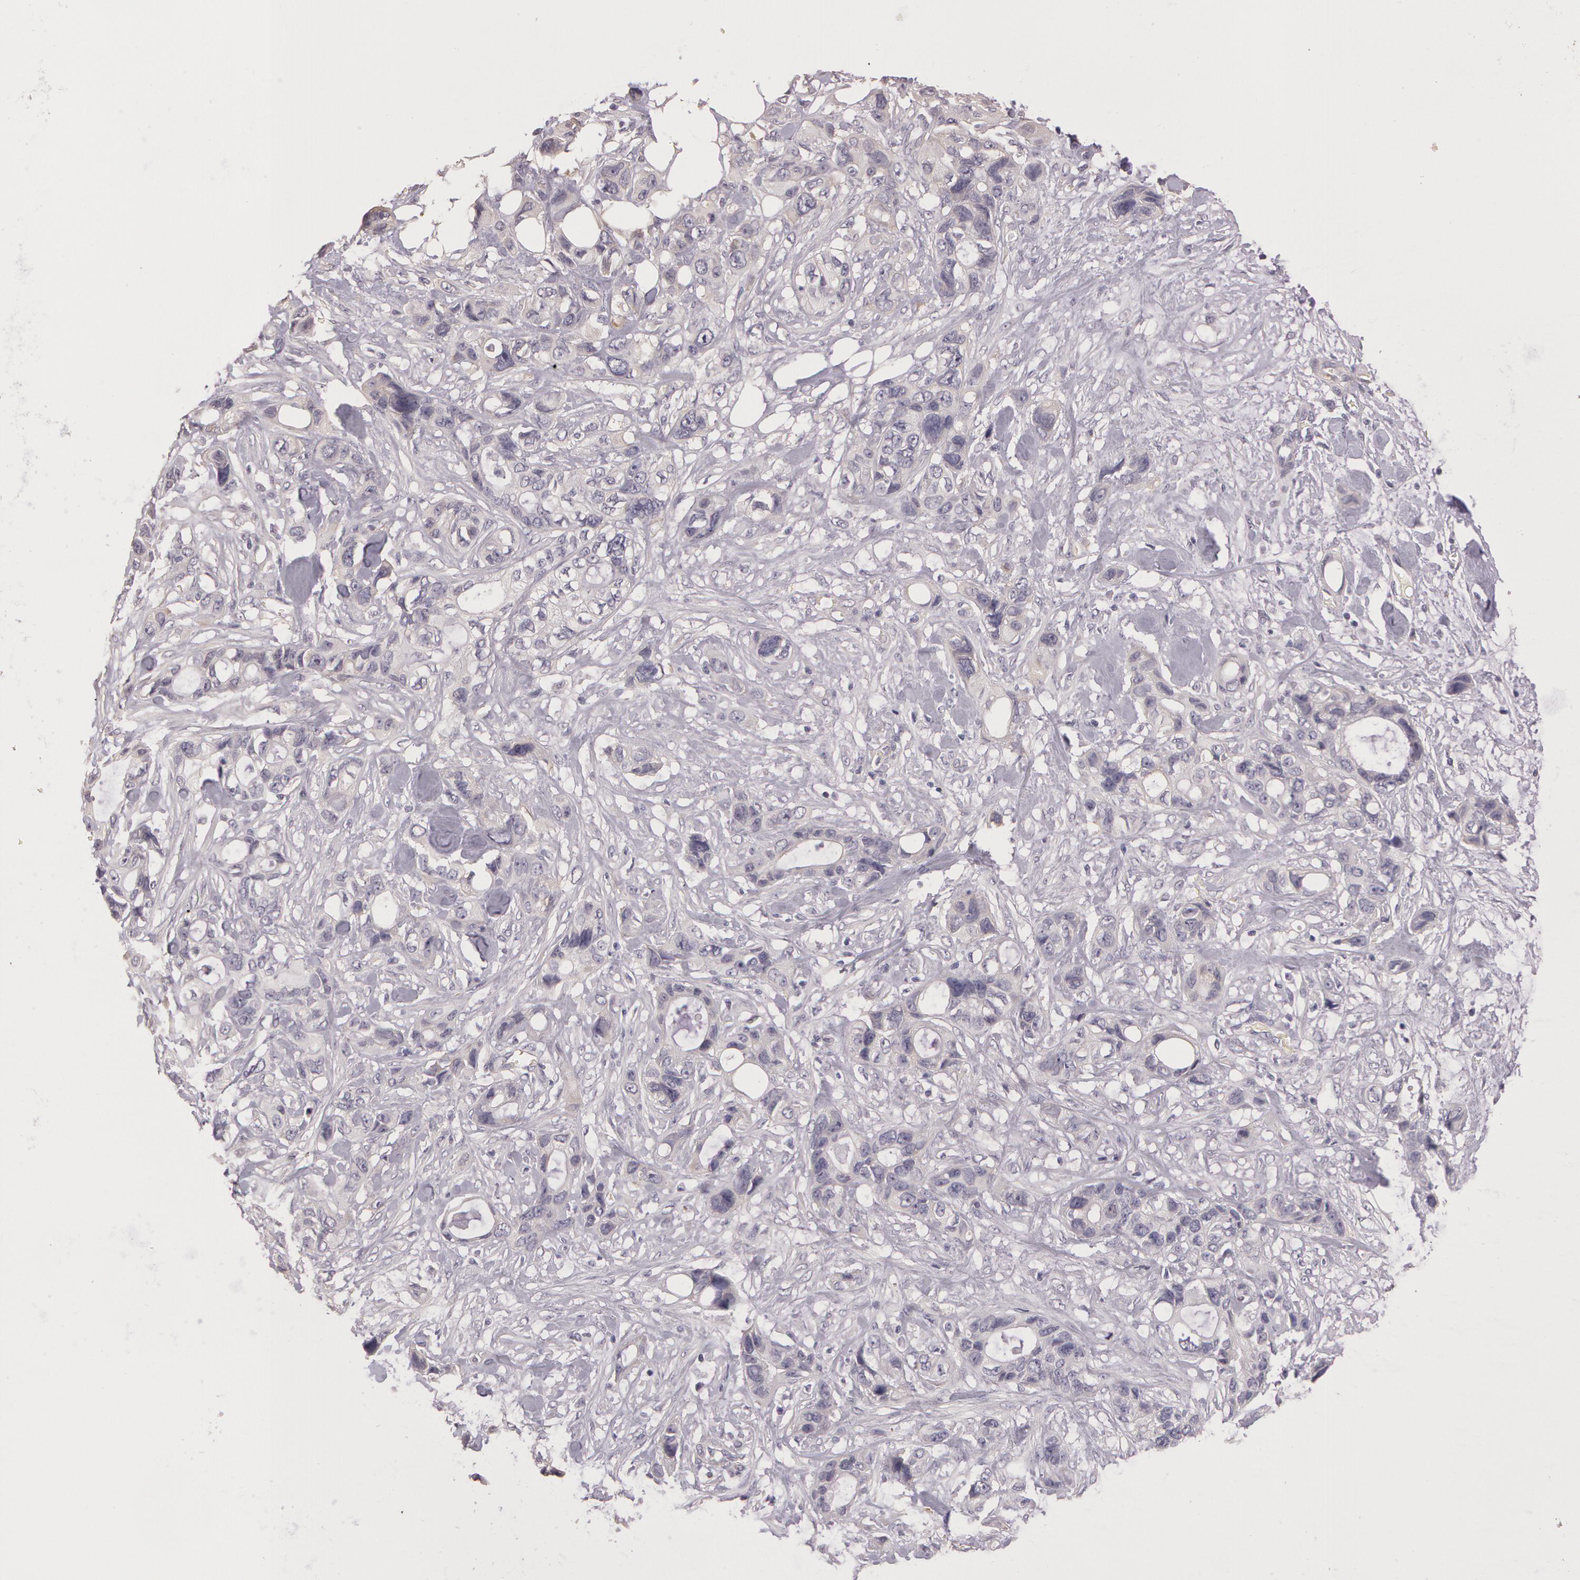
{"staining": {"intensity": "negative", "quantity": "none", "location": "none"}, "tissue": "stomach cancer", "cell_type": "Tumor cells", "image_type": "cancer", "snomed": [{"axis": "morphology", "description": "Adenocarcinoma, NOS"}, {"axis": "topography", "description": "Stomach, upper"}], "caption": "Protein analysis of adenocarcinoma (stomach) shows no significant positivity in tumor cells.", "gene": "G2E3", "patient": {"sex": "male", "age": 47}}